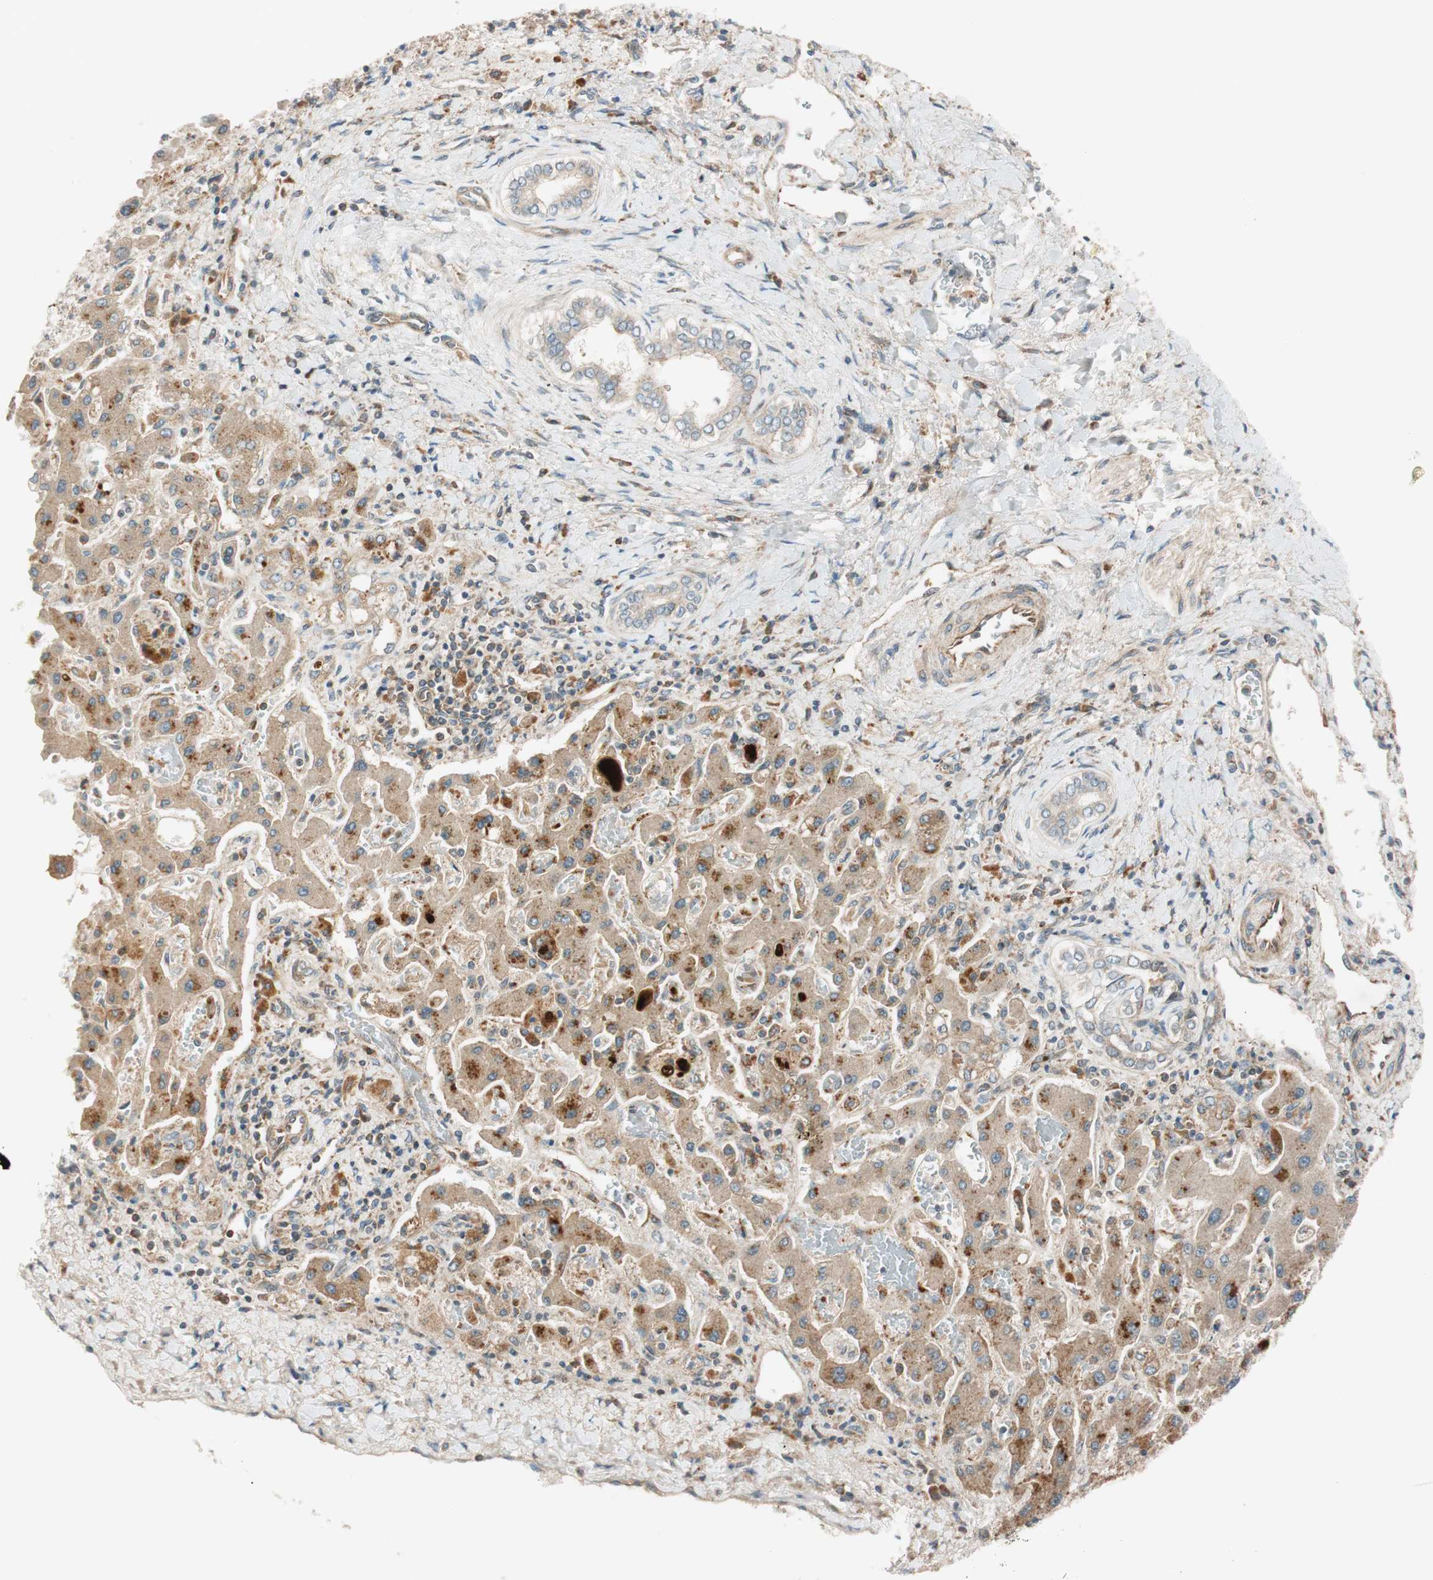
{"staining": {"intensity": "weak", "quantity": ">75%", "location": "cytoplasmic/membranous"}, "tissue": "liver cancer", "cell_type": "Tumor cells", "image_type": "cancer", "snomed": [{"axis": "morphology", "description": "Cholangiocarcinoma"}, {"axis": "topography", "description": "Liver"}], "caption": "An image of human liver cancer stained for a protein exhibits weak cytoplasmic/membranous brown staining in tumor cells.", "gene": "ABI1", "patient": {"sex": "male", "age": 50}}